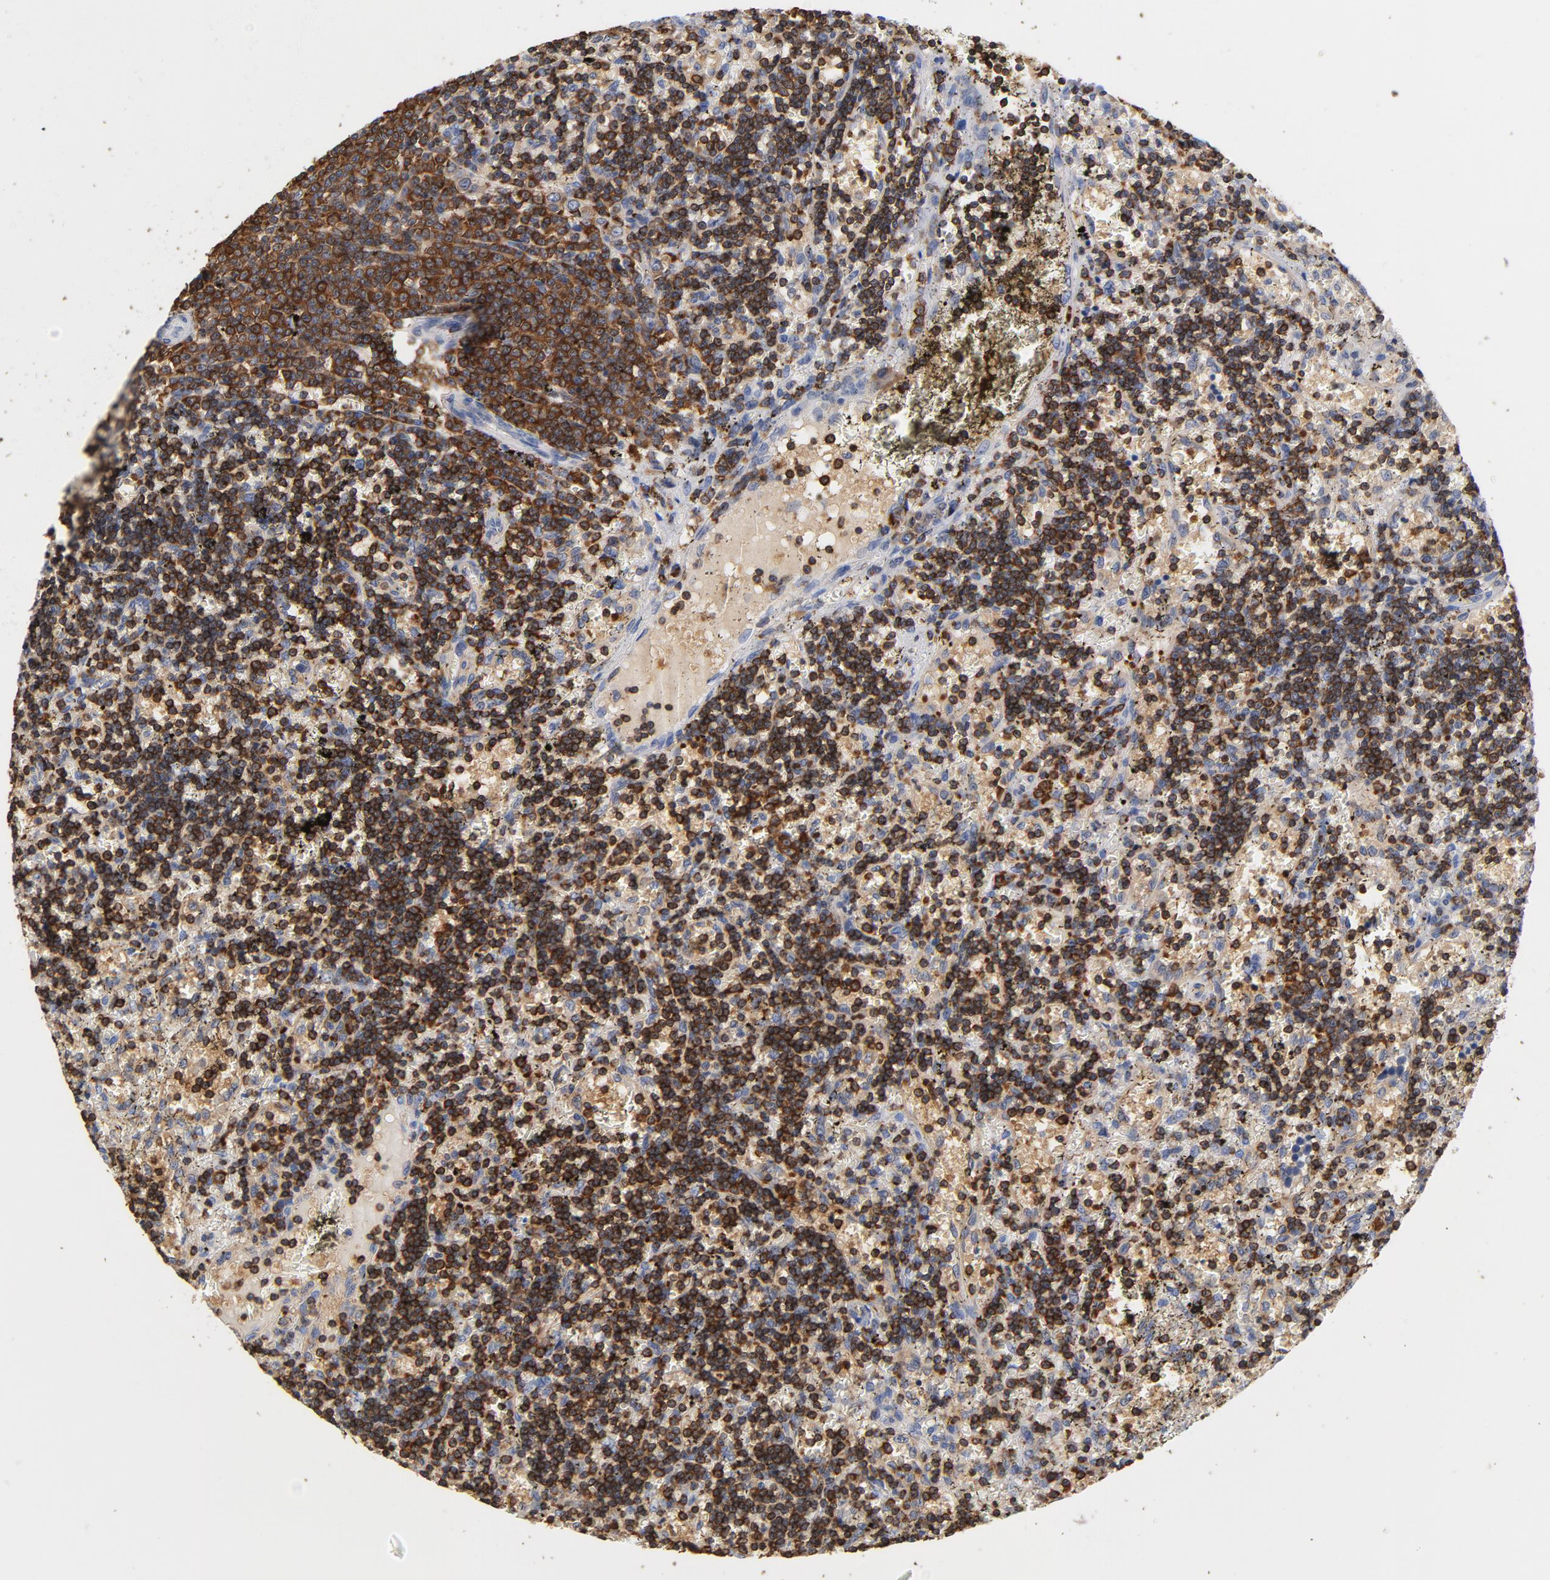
{"staining": {"intensity": "strong", "quantity": ">75%", "location": "cytoplasmic/membranous"}, "tissue": "lymphoma", "cell_type": "Tumor cells", "image_type": "cancer", "snomed": [{"axis": "morphology", "description": "Malignant lymphoma, non-Hodgkin's type, Low grade"}, {"axis": "topography", "description": "Spleen"}], "caption": "Malignant lymphoma, non-Hodgkin's type (low-grade) stained for a protein (brown) shows strong cytoplasmic/membranous positive positivity in about >75% of tumor cells.", "gene": "EZR", "patient": {"sex": "male", "age": 60}}